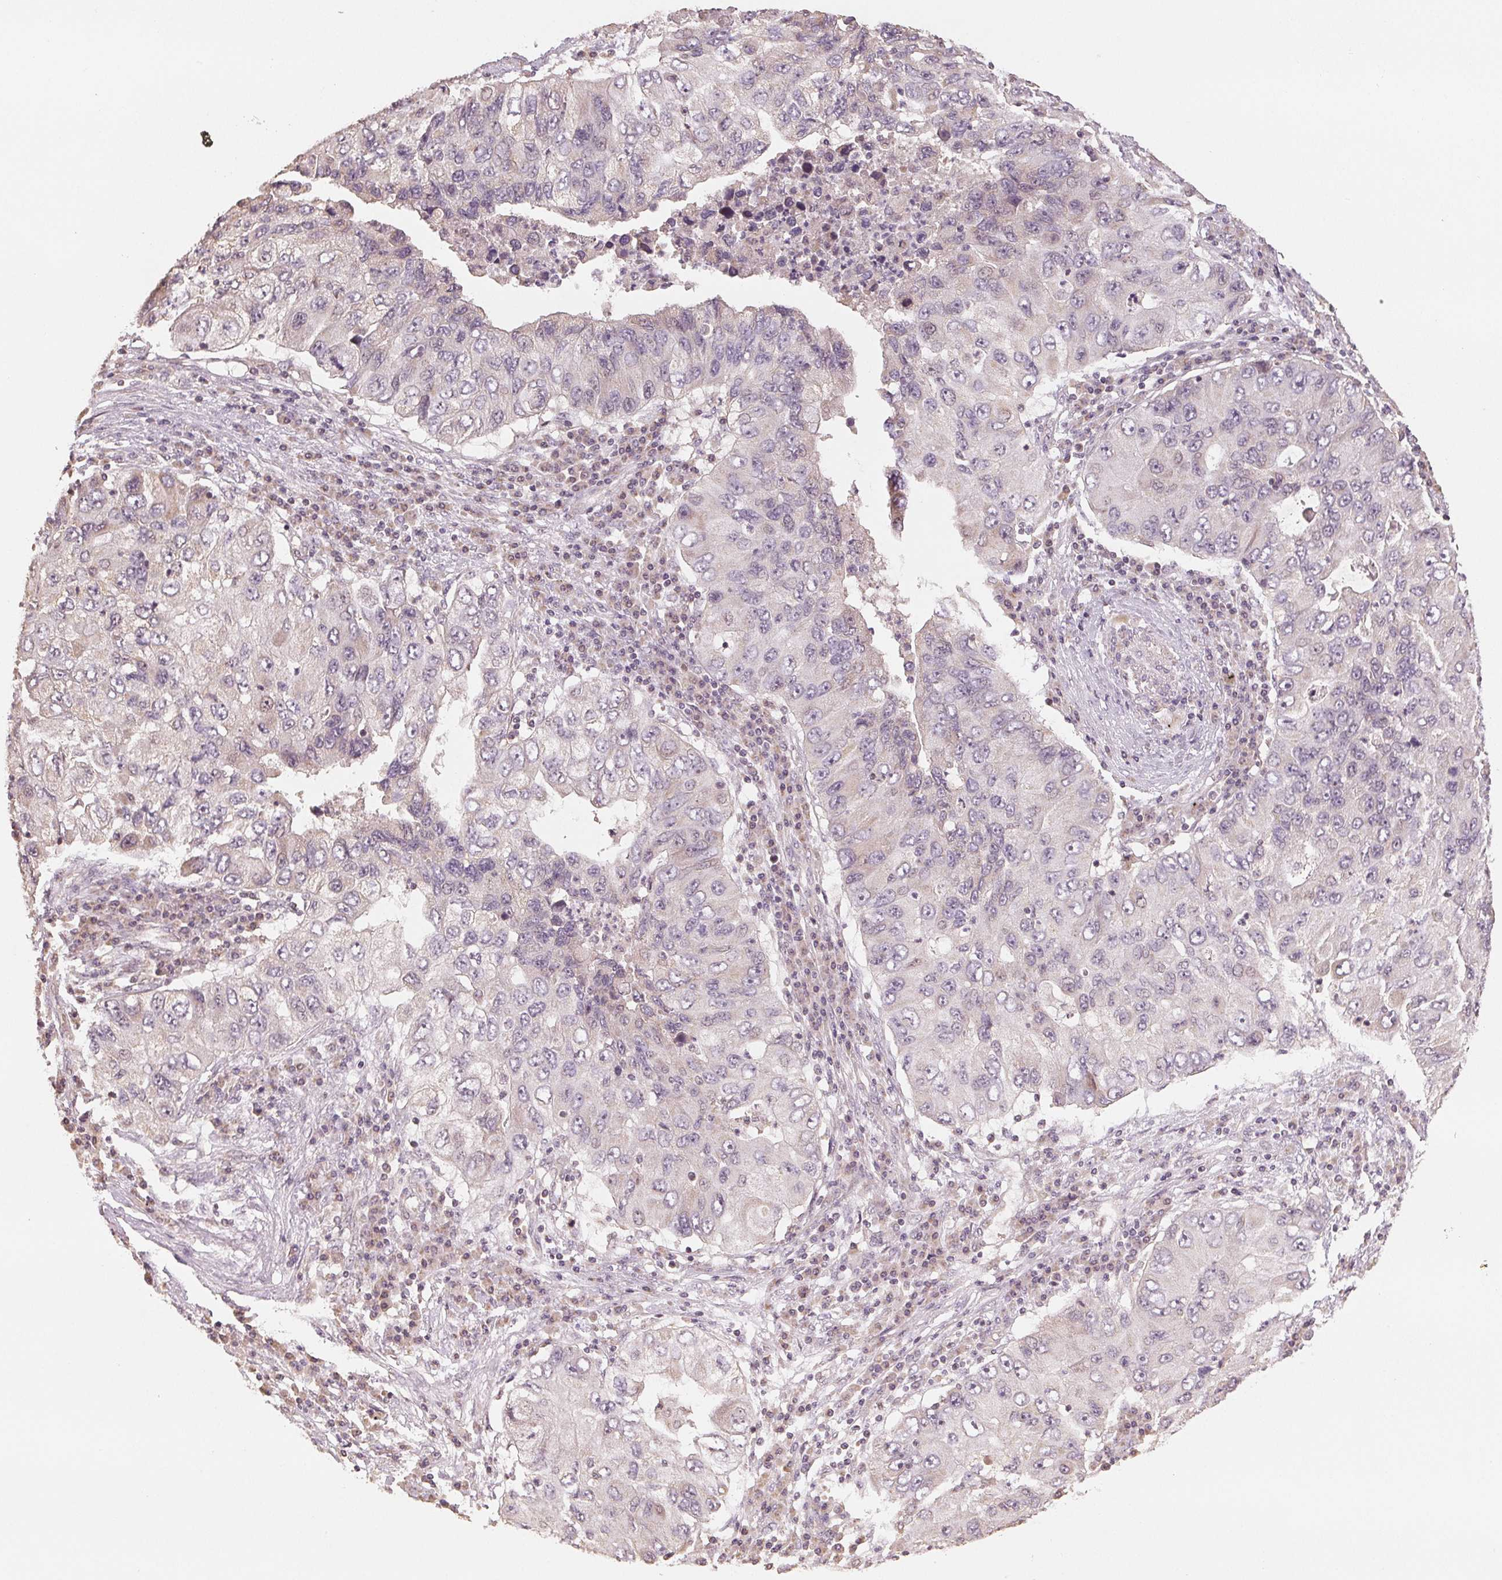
{"staining": {"intensity": "negative", "quantity": "none", "location": "none"}, "tissue": "lung cancer", "cell_type": "Tumor cells", "image_type": "cancer", "snomed": [{"axis": "morphology", "description": "Adenocarcinoma, NOS"}, {"axis": "morphology", "description": "Adenocarcinoma, metastatic, NOS"}, {"axis": "topography", "description": "Lymph node"}, {"axis": "topography", "description": "Lung"}], "caption": "Immunohistochemistry photomicrograph of neoplastic tissue: lung cancer (adenocarcinoma) stained with DAB (3,3'-diaminobenzidine) demonstrates no significant protein positivity in tumor cells.", "gene": "COX14", "patient": {"sex": "female", "age": 54}}